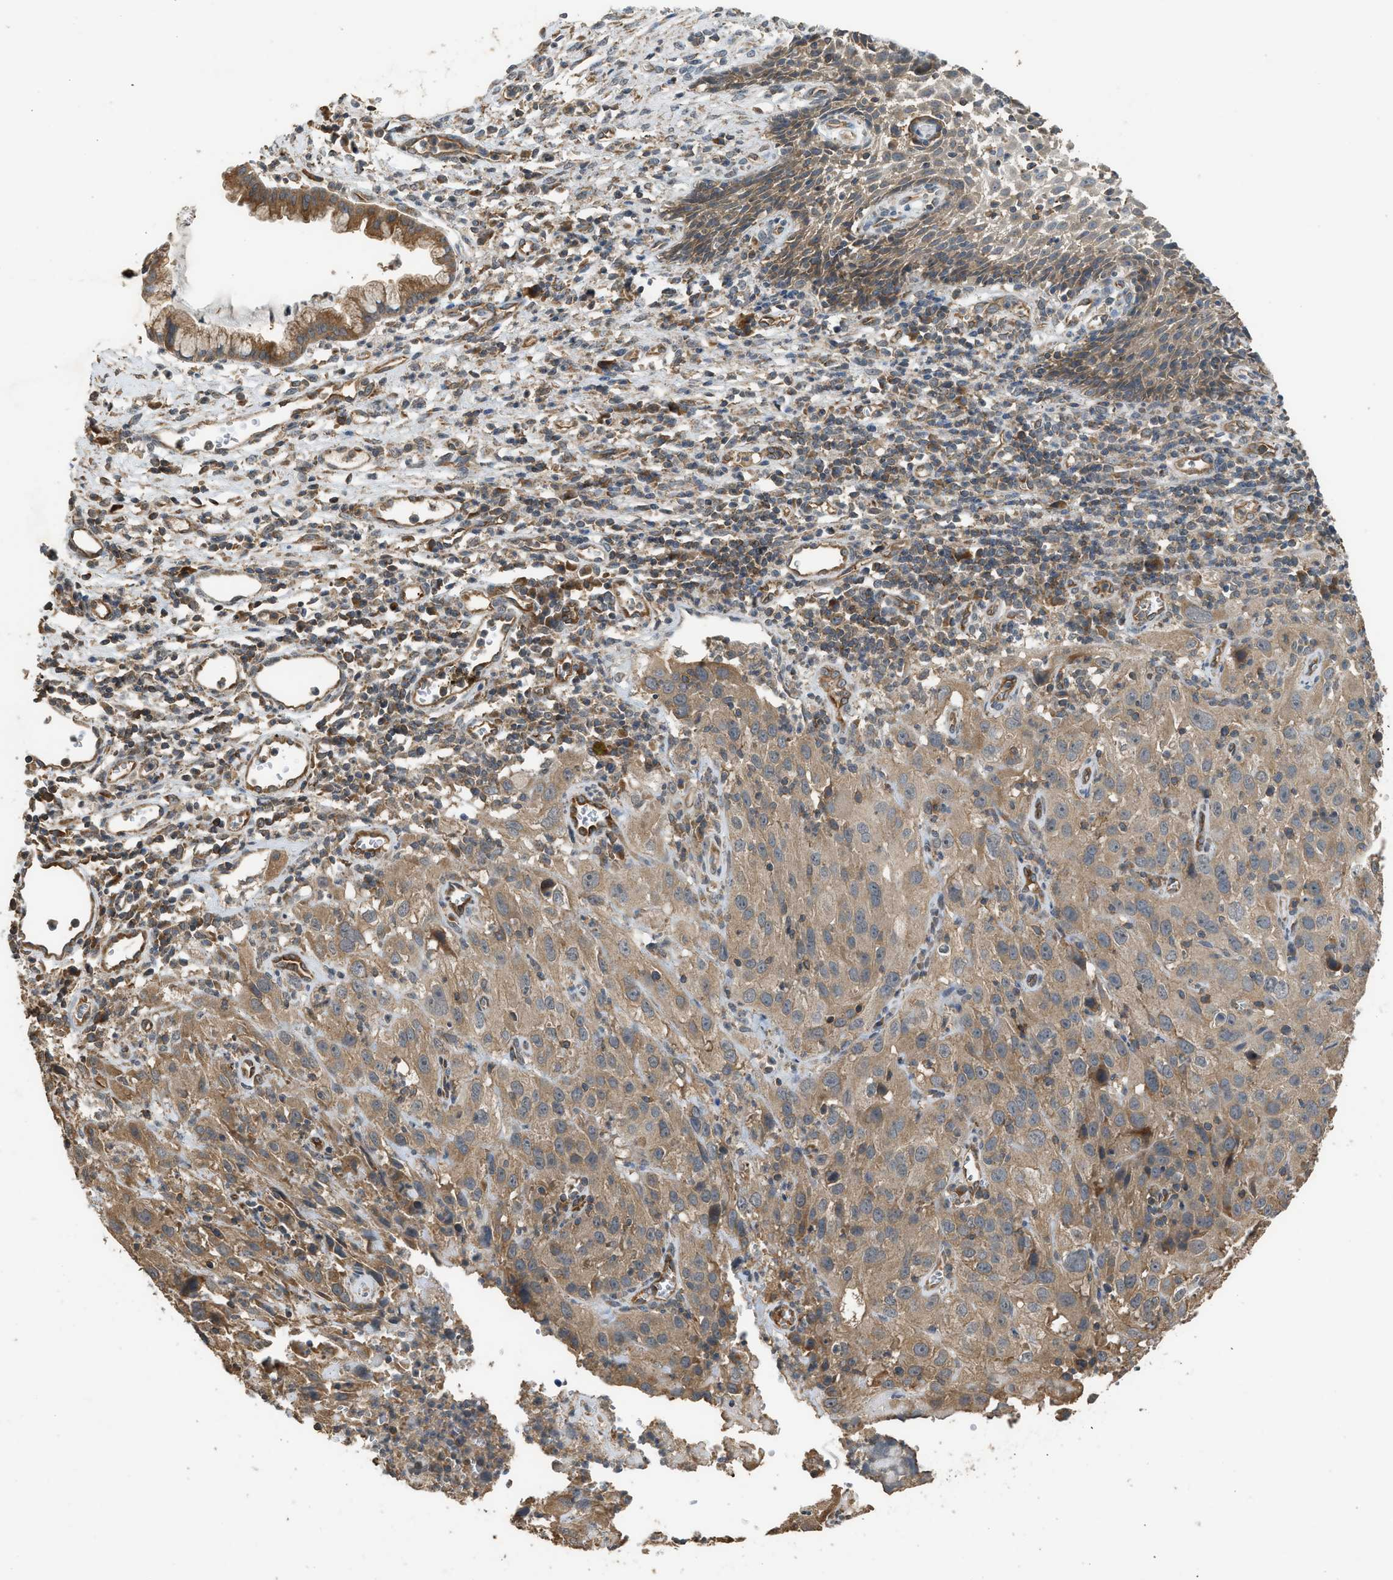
{"staining": {"intensity": "moderate", "quantity": ">75%", "location": "cytoplasmic/membranous"}, "tissue": "cervical cancer", "cell_type": "Tumor cells", "image_type": "cancer", "snomed": [{"axis": "morphology", "description": "Squamous cell carcinoma, NOS"}, {"axis": "topography", "description": "Cervix"}], "caption": "Squamous cell carcinoma (cervical) was stained to show a protein in brown. There is medium levels of moderate cytoplasmic/membranous positivity in approximately >75% of tumor cells.", "gene": "HIP1R", "patient": {"sex": "female", "age": 32}}